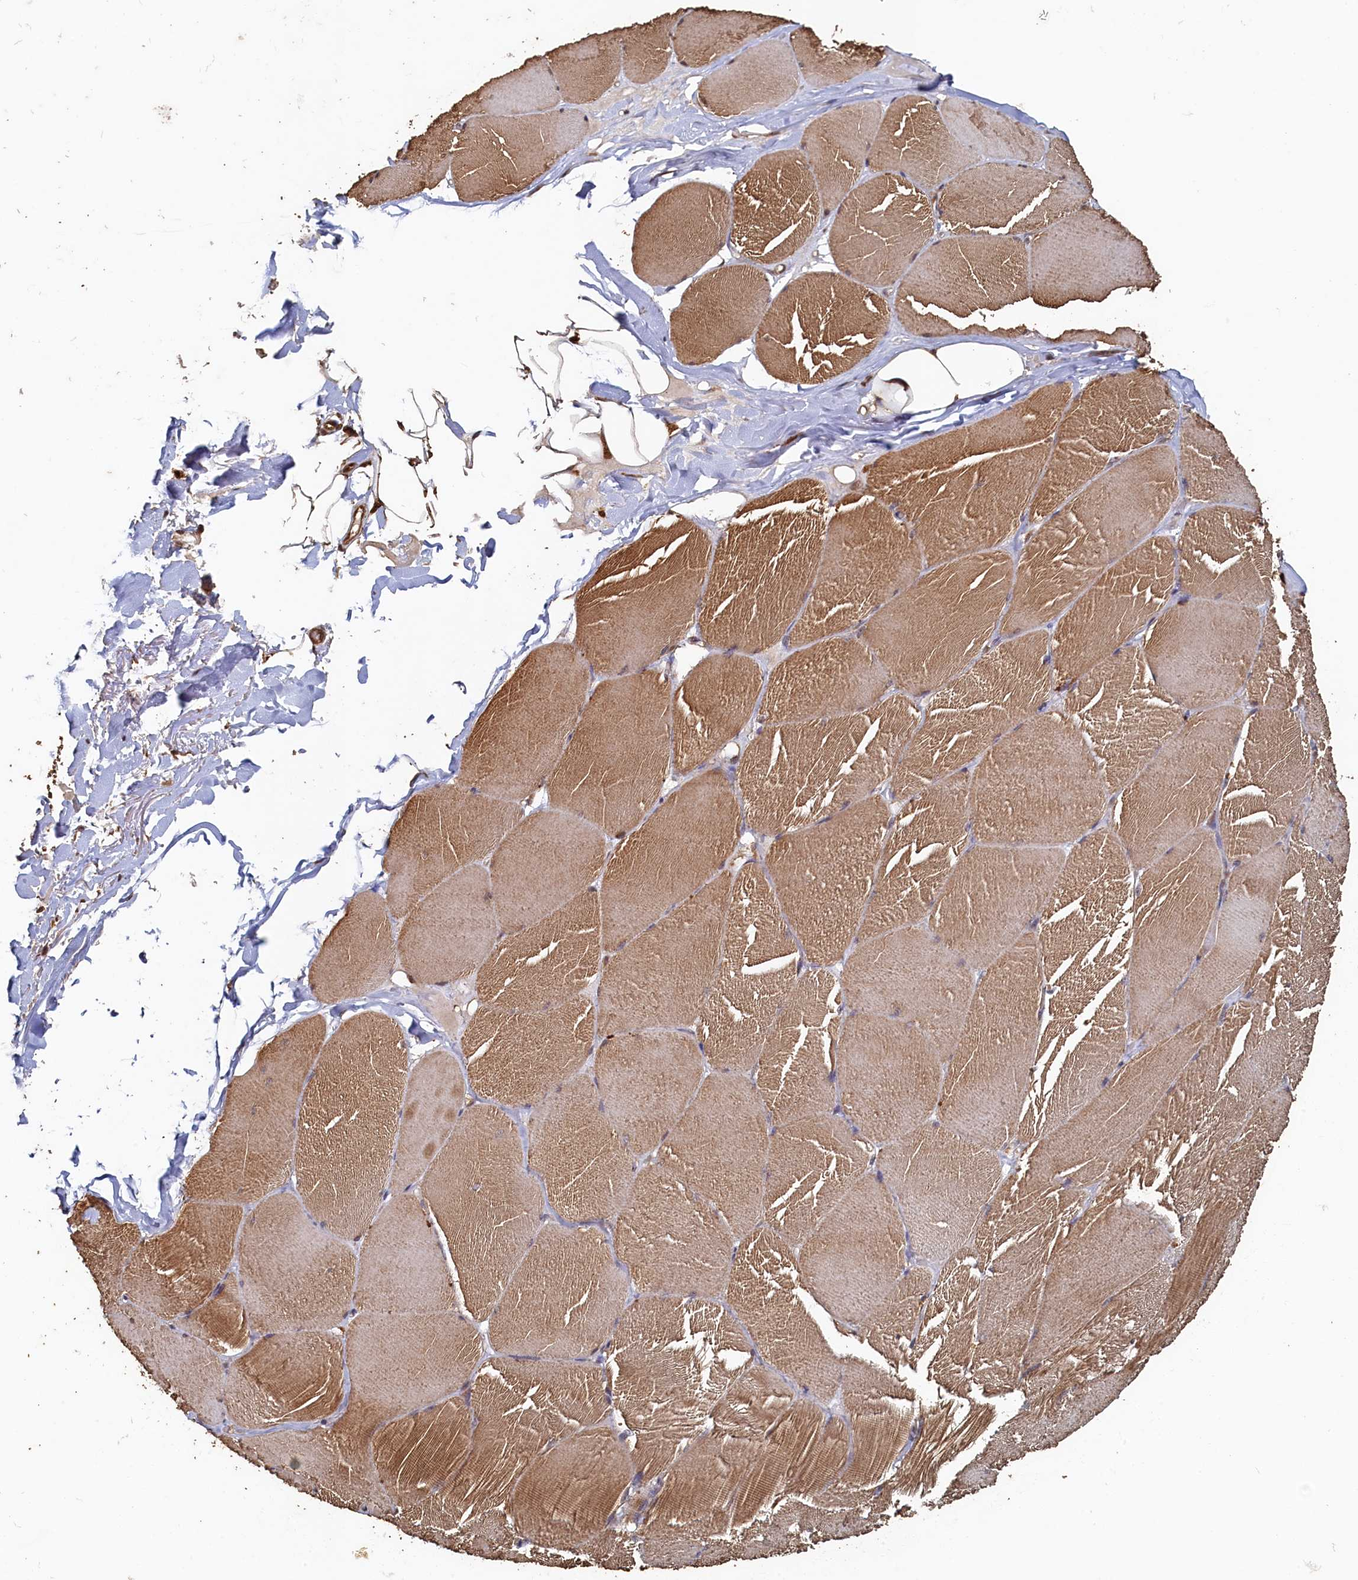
{"staining": {"intensity": "moderate", "quantity": ">75%", "location": "cytoplasmic/membranous"}, "tissue": "skeletal muscle", "cell_type": "Myocytes", "image_type": "normal", "snomed": [{"axis": "morphology", "description": "Normal tissue, NOS"}, {"axis": "topography", "description": "Skin"}, {"axis": "topography", "description": "Skeletal muscle"}], "caption": "Skeletal muscle stained for a protein (brown) reveals moderate cytoplasmic/membranous positive expression in about >75% of myocytes.", "gene": "PIGN", "patient": {"sex": "male", "age": 83}}